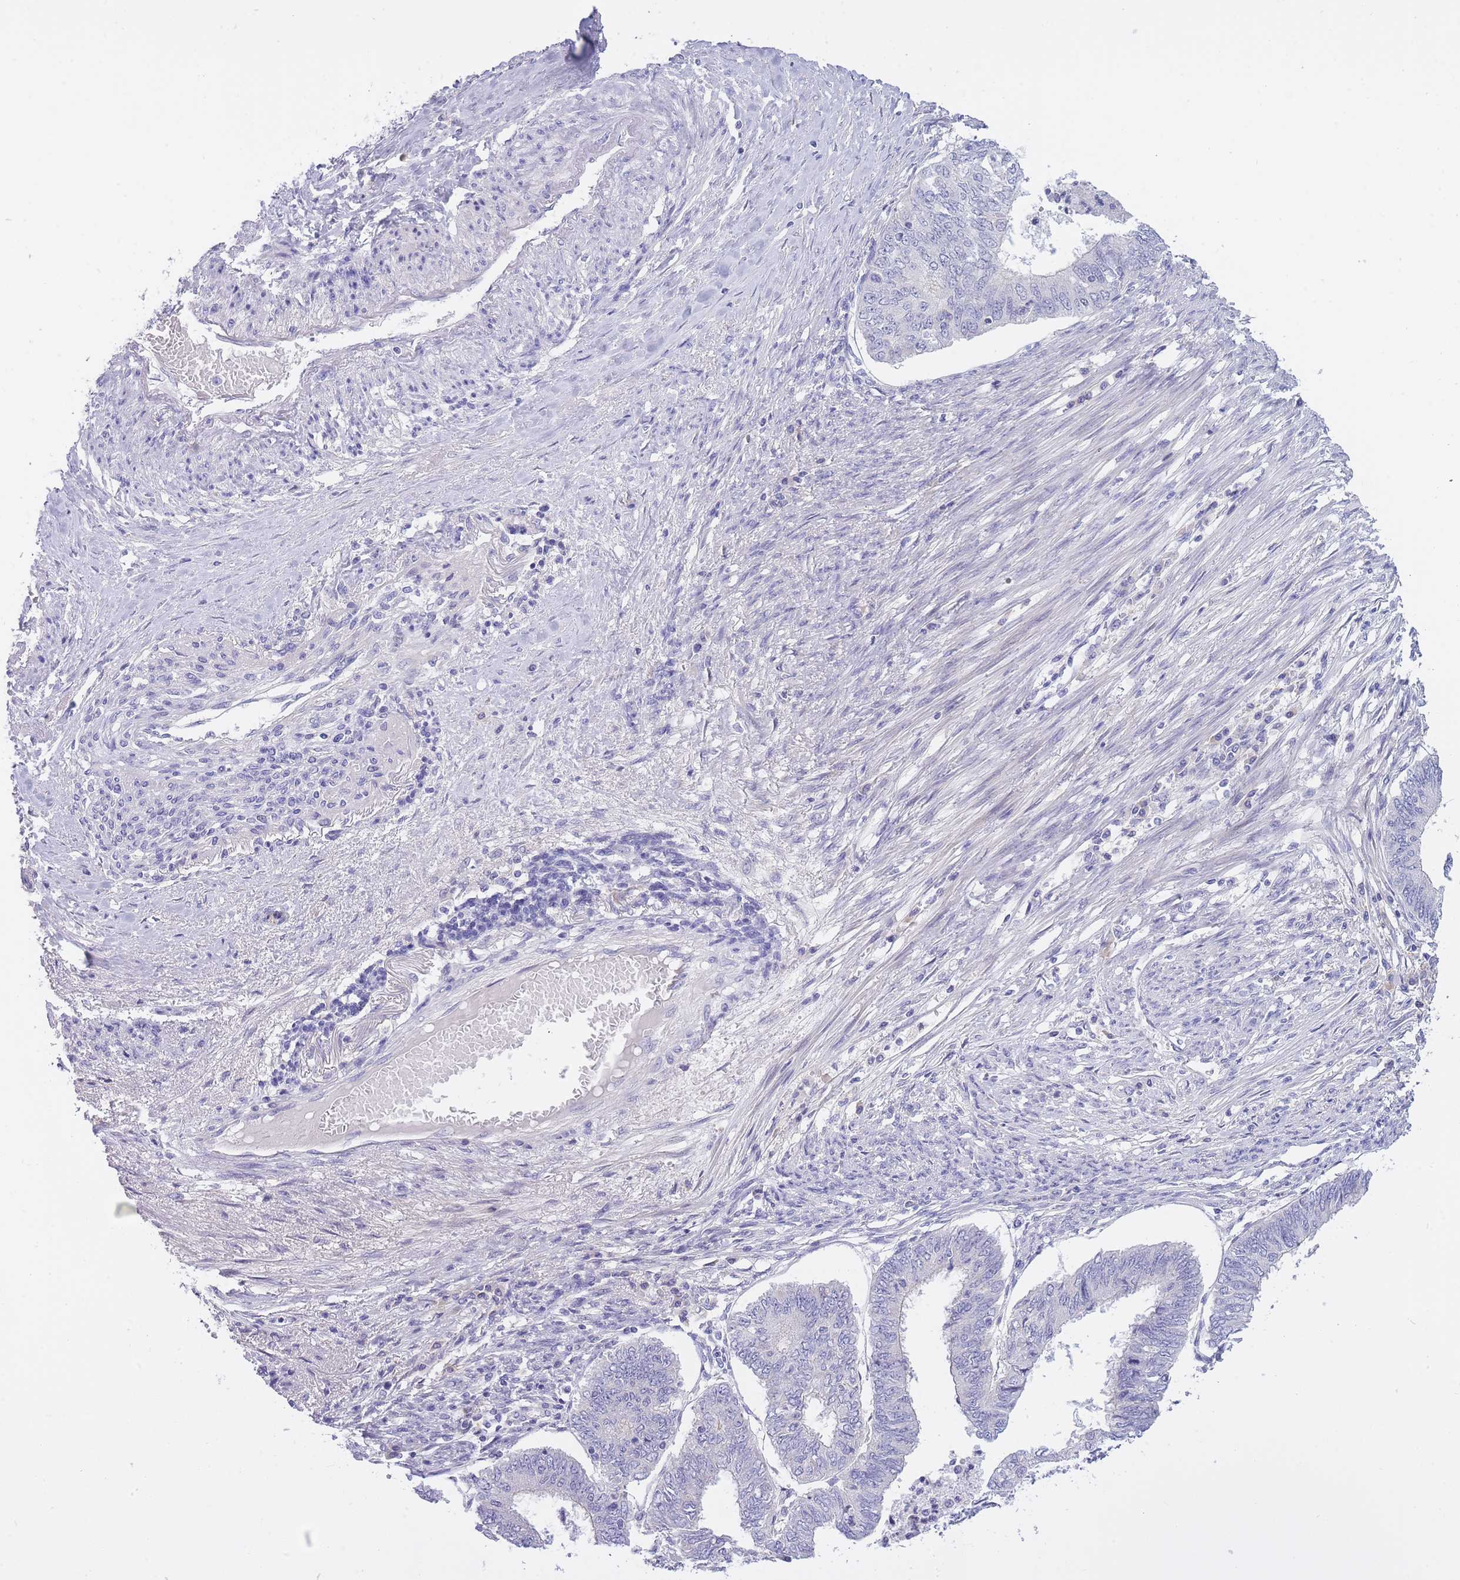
{"staining": {"intensity": "negative", "quantity": "none", "location": "none"}, "tissue": "endometrial cancer", "cell_type": "Tumor cells", "image_type": "cancer", "snomed": [{"axis": "morphology", "description": "Adenocarcinoma, NOS"}, {"axis": "topography", "description": "Endometrium"}], "caption": "There is no significant staining in tumor cells of endometrial adenocarcinoma. The staining is performed using DAB (3,3'-diaminobenzidine) brown chromogen with nuclei counter-stained in using hematoxylin.", "gene": "PRR23B", "patient": {"sex": "female", "age": 68}}